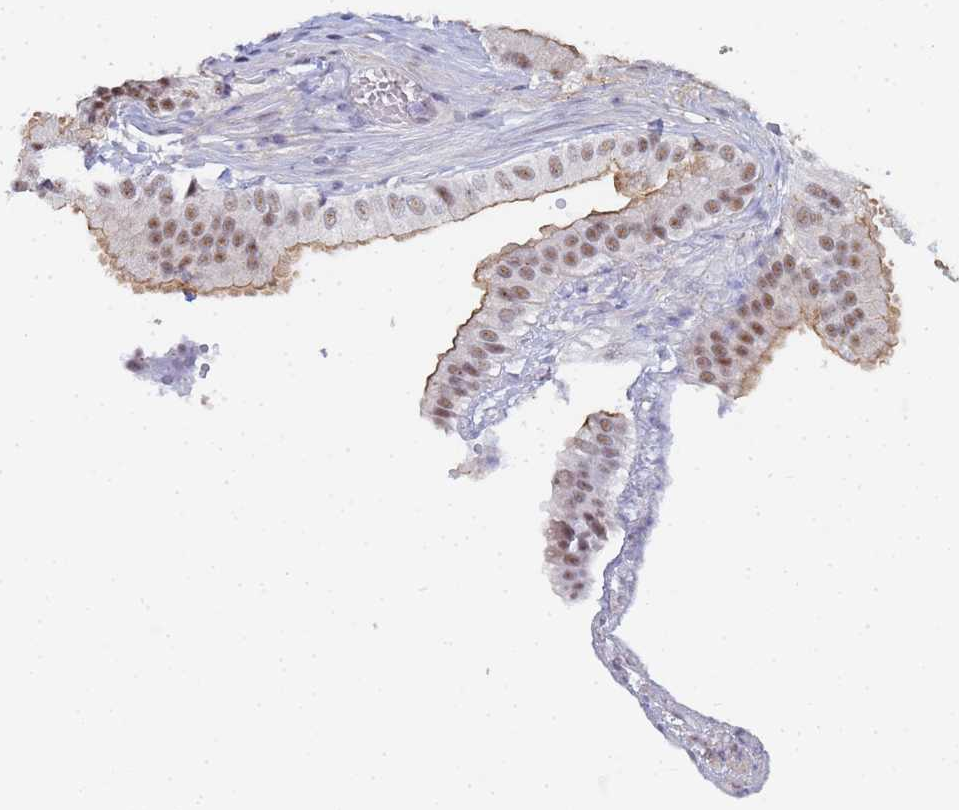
{"staining": {"intensity": "moderate", "quantity": ">75%", "location": "cytoplasmic/membranous,nuclear"}, "tissue": "gallbladder", "cell_type": "Glandular cells", "image_type": "normal", "snomed": [{"axis": "morphology", "description": "Normal tissue, NOS"}, {"axis": "topography", "description": "Gallbladder"}], "caption": "Benign gallbladder demonstrates moderate cytoplasmic/membranous,nuclear expression in about >75% of glandular cells Nuclei are stained in blue..", "gene": "PRRT4", "patient": {"sex": "female", "age": 61}}